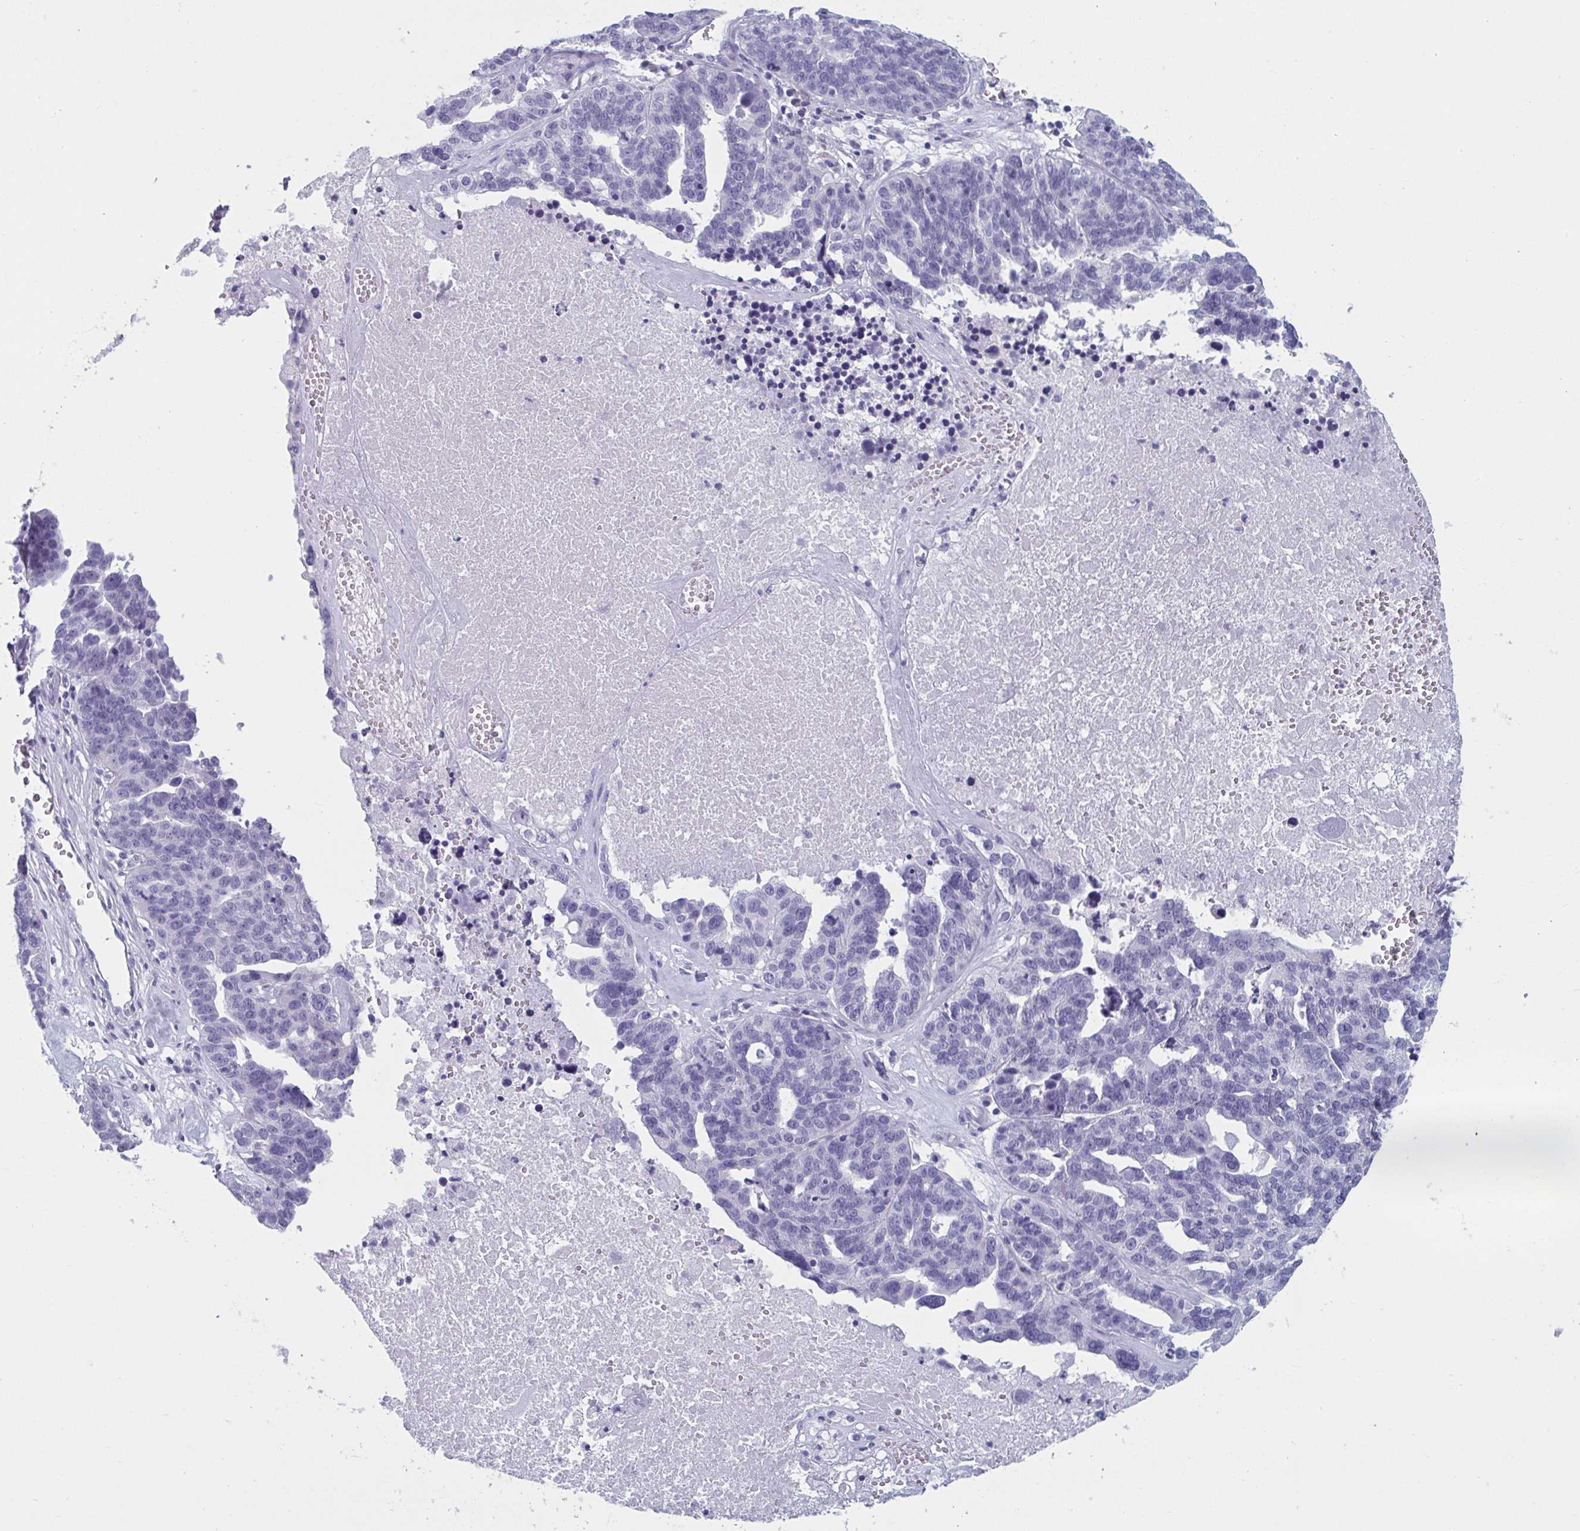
{"staining": {"intensity": "negative", "quantity": "none", "location": "none"}, "tissue": "ovarian cancer", "cell_type": "Tumor cells", "image_type": "cancer", "snomed": [{"axis": "morphology", "description": "Cystadenocarcinoma, serous, NOS"}, {"axis": "topography", "description": "Ovary"}], "caption": "Human serous cystadenocarcinoma (ovarian) stained for a protein using IHC demonstrates no positivity in tumor cells.", "gene": "HSD11B2", "patient": {"sex": "female", "age": 59}}